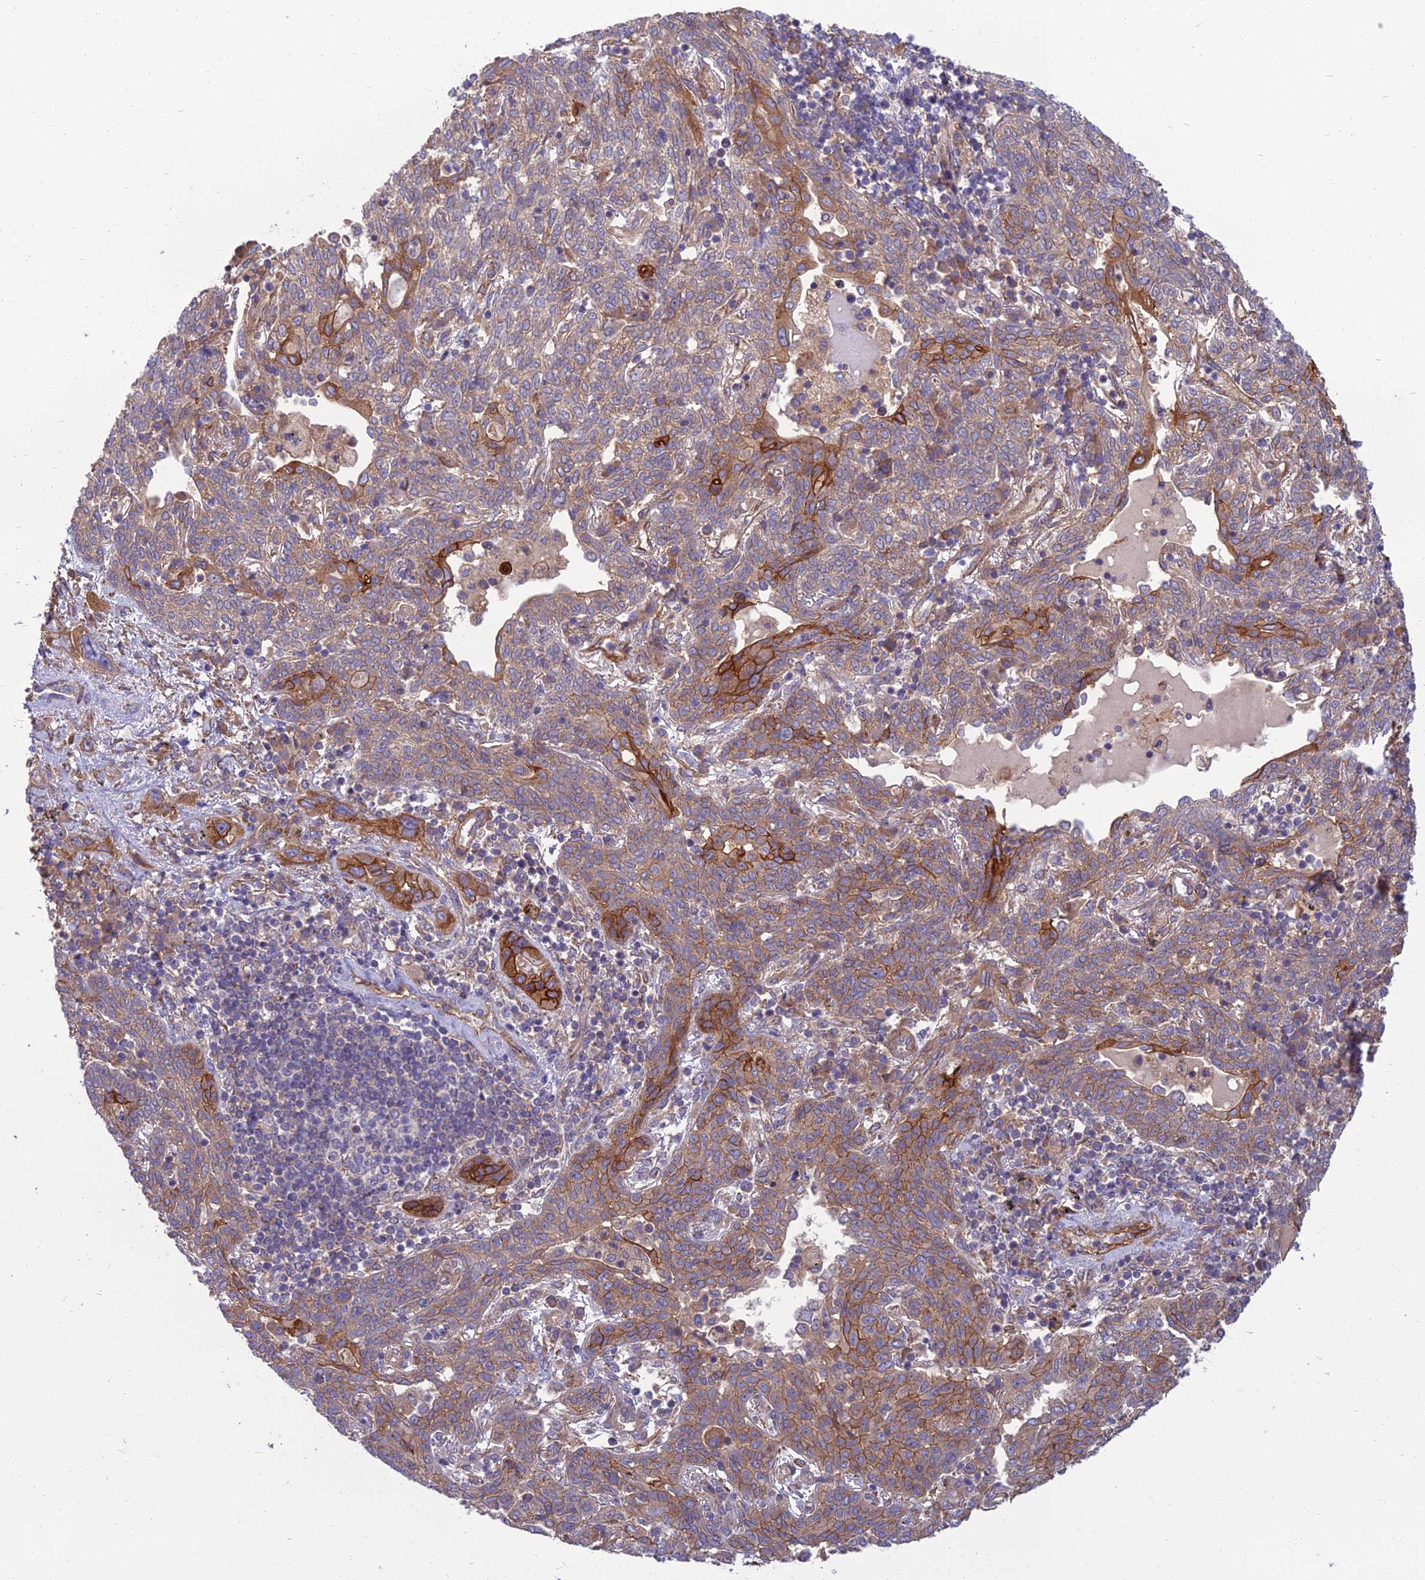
{"staining": {"intensity": "moderate", "quantity": ">75%", "location": "cytoplasmic/membranous"}, "tissue": "lung cancer", "cell_type": "Tumor cells", "image_type": "cancer", "snomed": [{"axis": "morphology", "description": "Squamous cell carcinoma, NOS"}, {"axis": "topography", "description": "Lung"}], "caption": "Lung cancer stained with IHC shows moderate cytoplasmic/membranous positivity in about >75% of tumor cells.", "gene": "WDR24", "patient": {"sex": "female", "age": 70}}